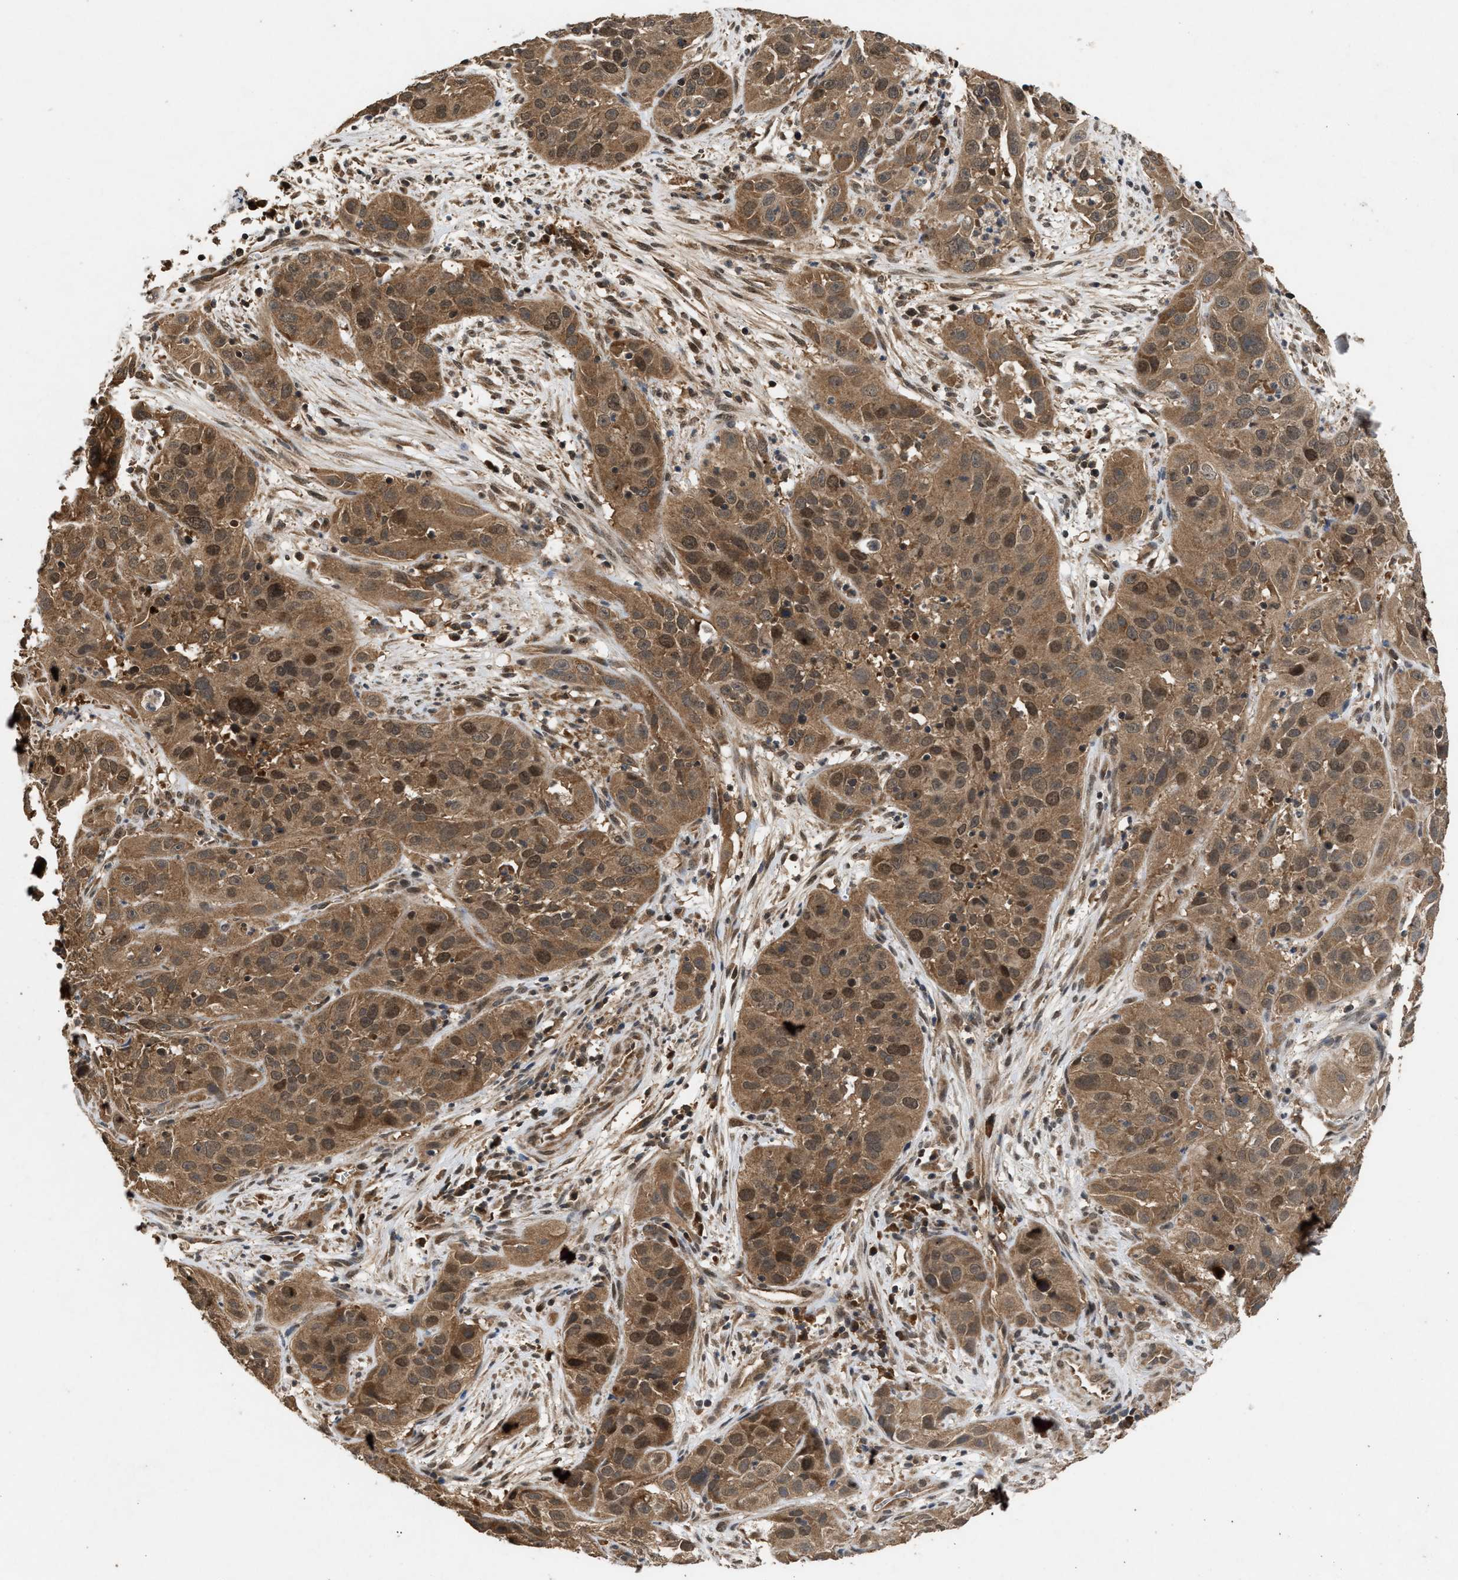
{"staining": {"intensity": "moderate", "quantity": ">75%", "location": "cytoplasmic/membranous,nuclear"}, "tissue": "cervical cancer", "cell_type": "Tumor cells", "image_type": "cancer", "snomed": [{"axis": "morphology", "description": "Squamous cell carcinoma, NOS"}, {"axis": "topography", "description": "Cervix"}], "caption": "Cervical squamous cell carcinoma stained for a protein (brown) reveals moderate cytoplasmic/membranous and nuclear positive expression in approximately >75% of tumor cells.", "gene": "RUSC2", "patient": {"sex": "female", "age": 32}}